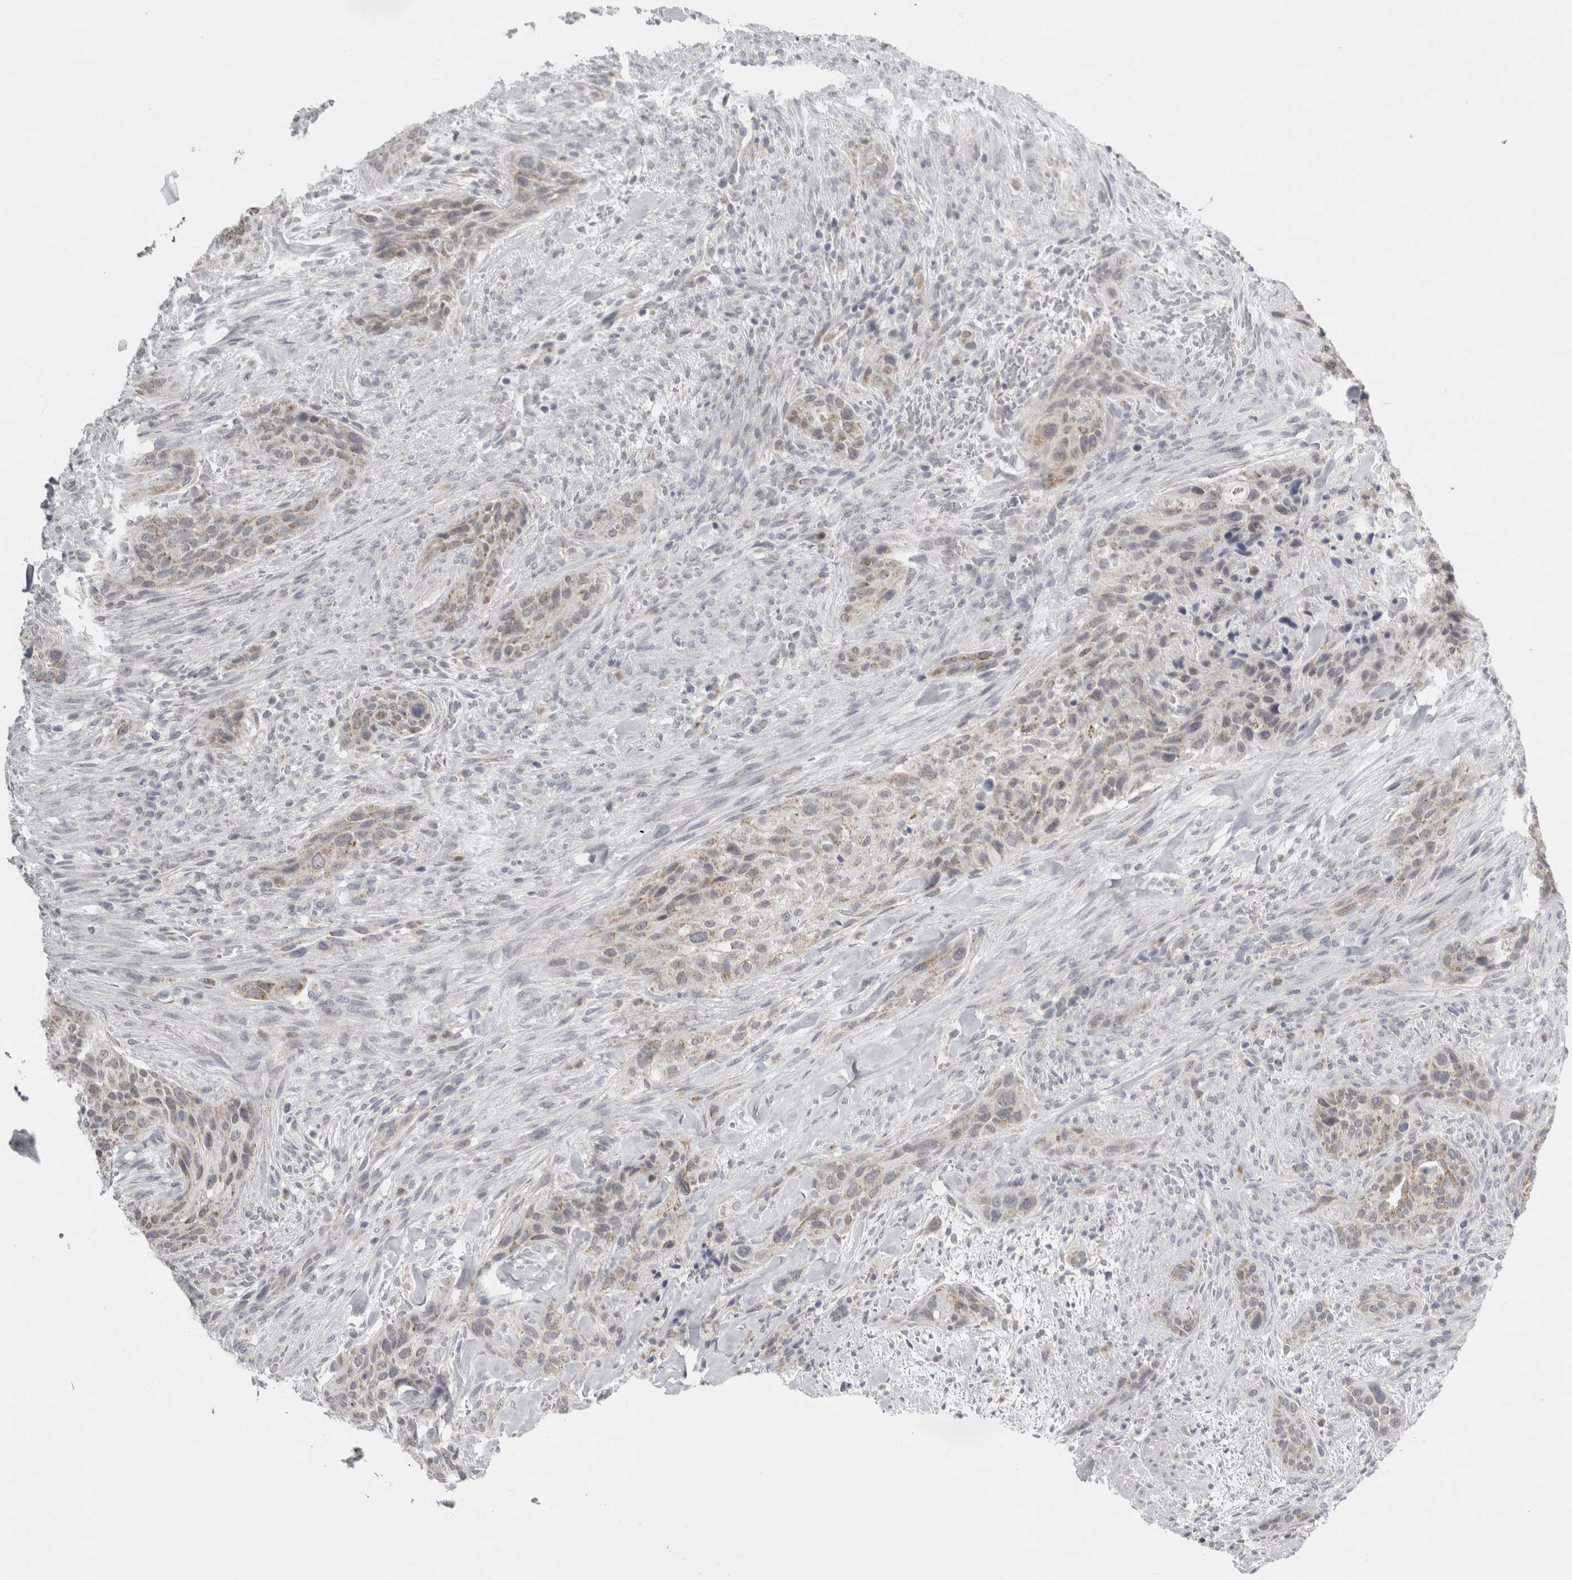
{"staining": {"intensity": "weak", "quantity": "25%-75%", "location": "cytoplasmic/membranous"}, "tissue": "urothelial cancer", "cell_type": "Tumor cells", "image_type": "cancer", "snomed": [{"axis": "morphology", "description": "Urothelial carcinoma, High grade"}, {"axis": "topography", "description": "Urinary bladder"}], "caption": "Protein positivity by immunohistochemistry (IHC) reveals weak cytoplasmic/membranous positivity in about 25%-75% of tumor cells in urothelial cancer.", "gene": "PLIN1", "patient": {"sex": "male", "age": 35}}